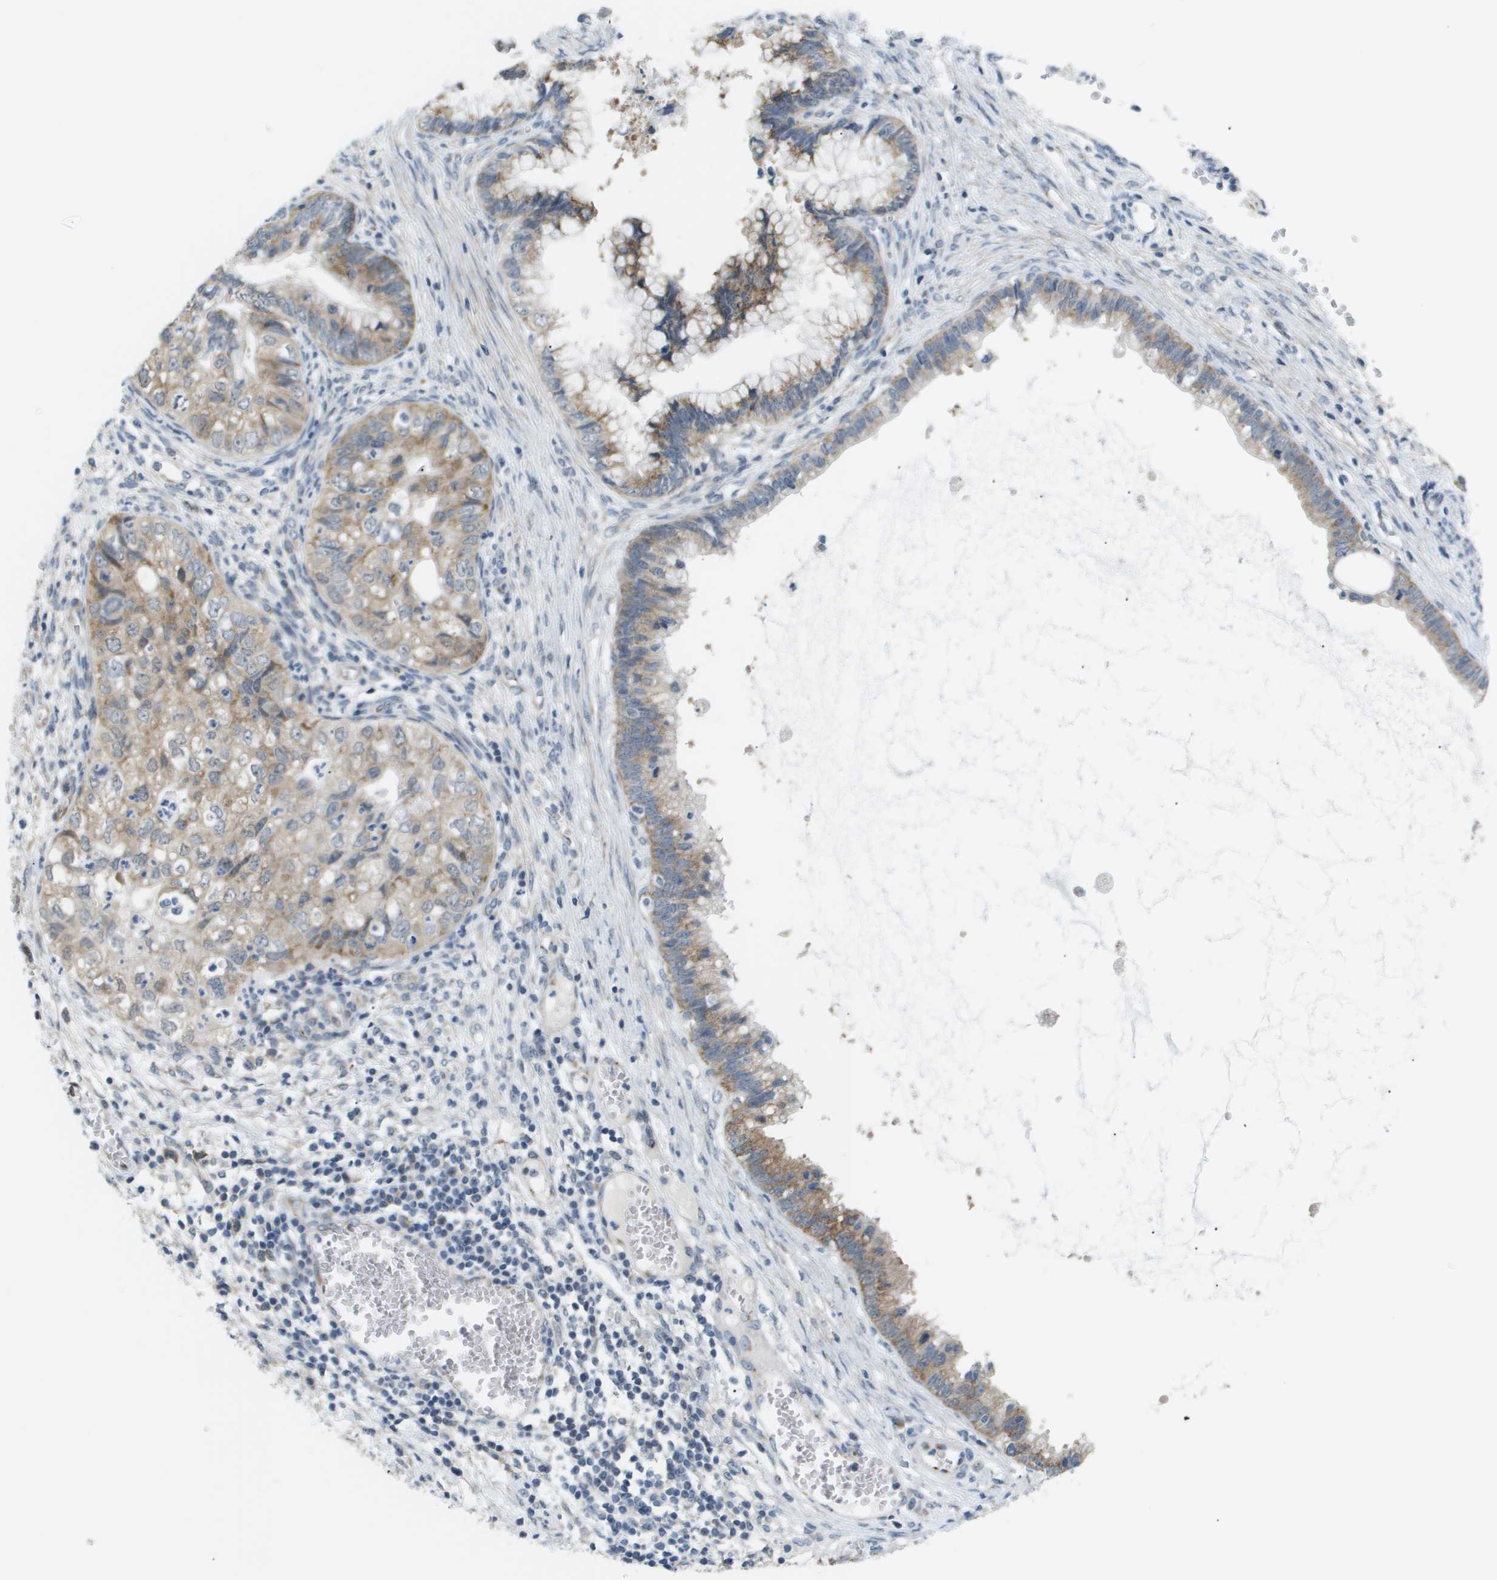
{"staining": {"intensity": "moderate", "quantity": ">75%", "location": "cytoplasmic/membranous"}, "tissue": "cervical cancer", "cell_type": "Tumor cells", "image_type": "cancer", "snomed": [{"axis": "morphology", "description": "Adenocarcinoma, NOS"}, {"axis": "topography", "description": "Cervix"}], "caption": "A medium amount of moderate cytoplasmic/membranous positivity is appreciated in approximately >75% of tumor cells in cervical cancer (adenocarcinoma) tissue.", "gene": "OTUD5", "patient": {"sex": "female", "age": 44}}